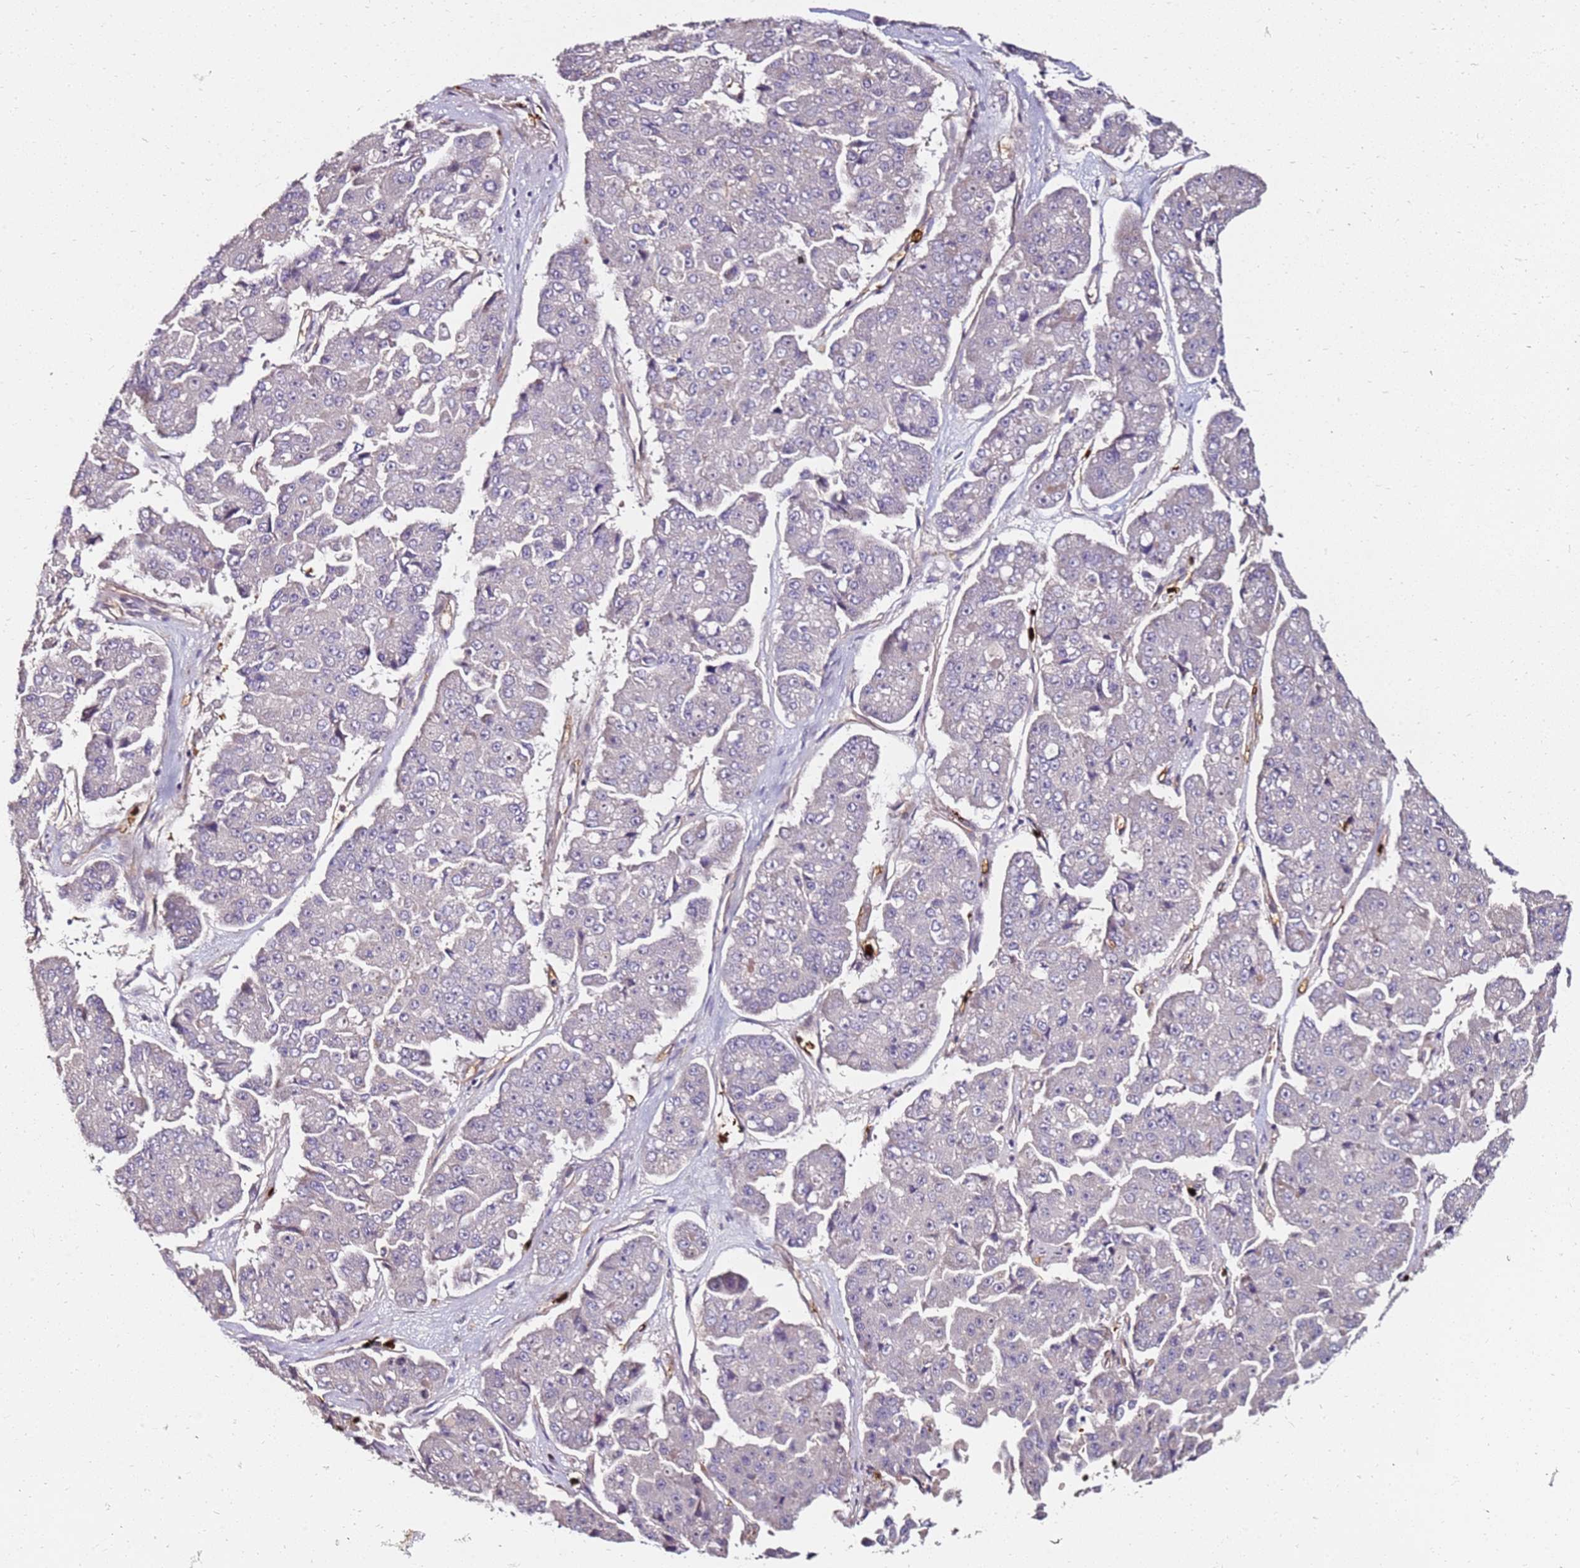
{"staining": {"intensity": "negative", "quantity": "none", "location": "none"}, "tissue": "pancreatic cancer", "cell_type": "Tumor cells", "image_type": "cancer", "snomed": [{"axis": "morphology", "description": "Adenocarcinoma, NOS"}, {"axis": "topography", "description": "Pancreas"}], "caption": "Immunohistochemistry micrograph of pancreatic adenocarcinoma stained for a protein (brown), which reveals no staining in tumor cells. The staining is performed using DAB (3,3'-diaminobenzidine) brown chromogen with nuclei counter-stained in using hematoxylin.", "gene": "RNF11", "patient": {"sex": "male", "age": 50}}